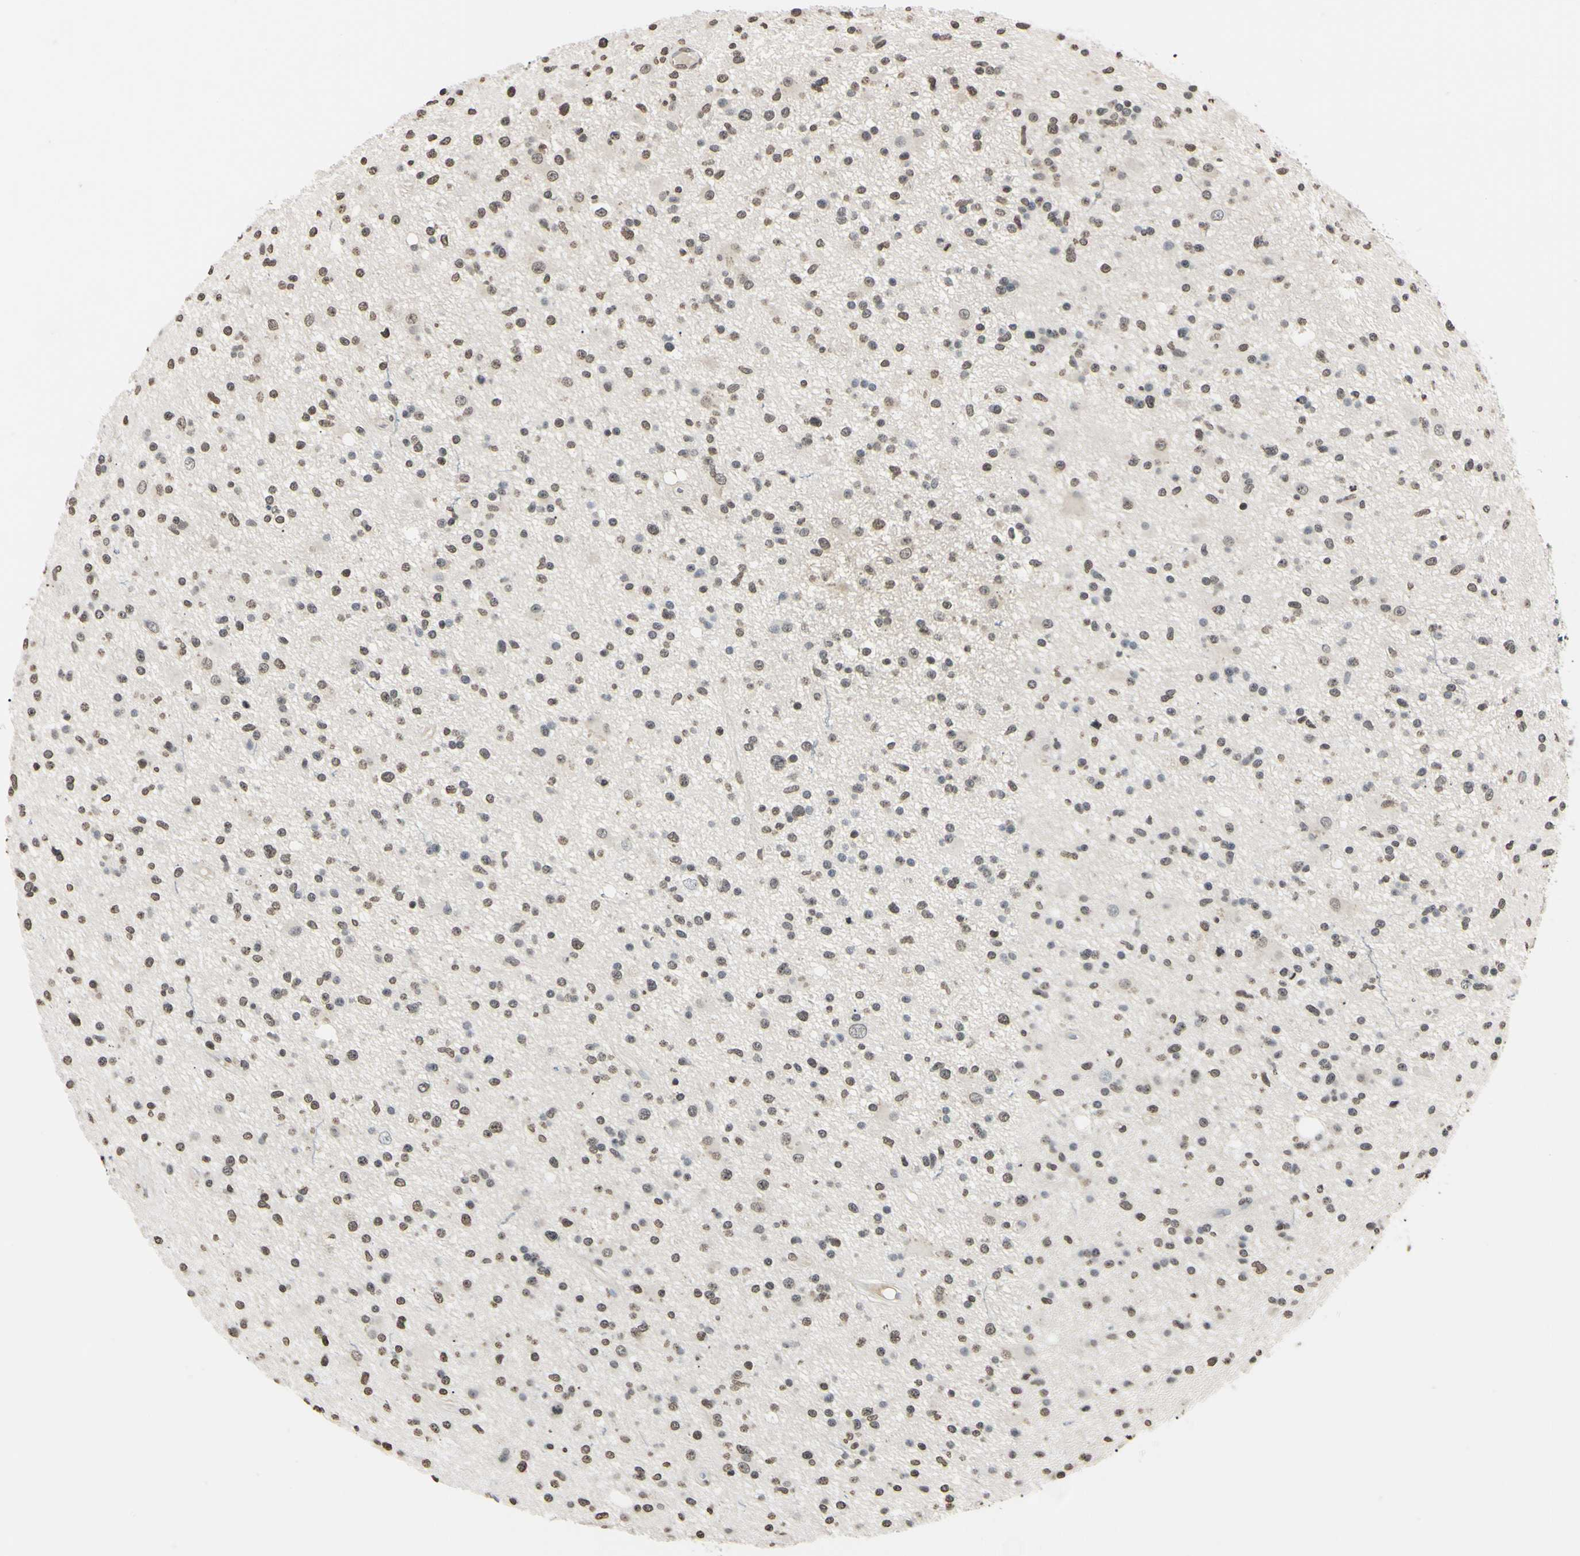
{"staining": {"intensity": "weak", "quantity": "25%-75%", "location": "nuclear"}, "tissue": "glioma", "cell_type": "Tumor cells", "image_type": "cancer", "snomed": [{"axis": "morphology", "description": "Glioma, malignant, High grade"}, {"axis": "topography", "description": "Brain"}], "caption": "This image demonstrates malignant high-grade glioma stained with immunohistochemistry to label a protein in brown. The nuclear of tumor cells show weak positivity for the protein. Nuclei are counter-stained blue.", "gene": "CDC45", "patient": {"sex": "male", "age": 33}}